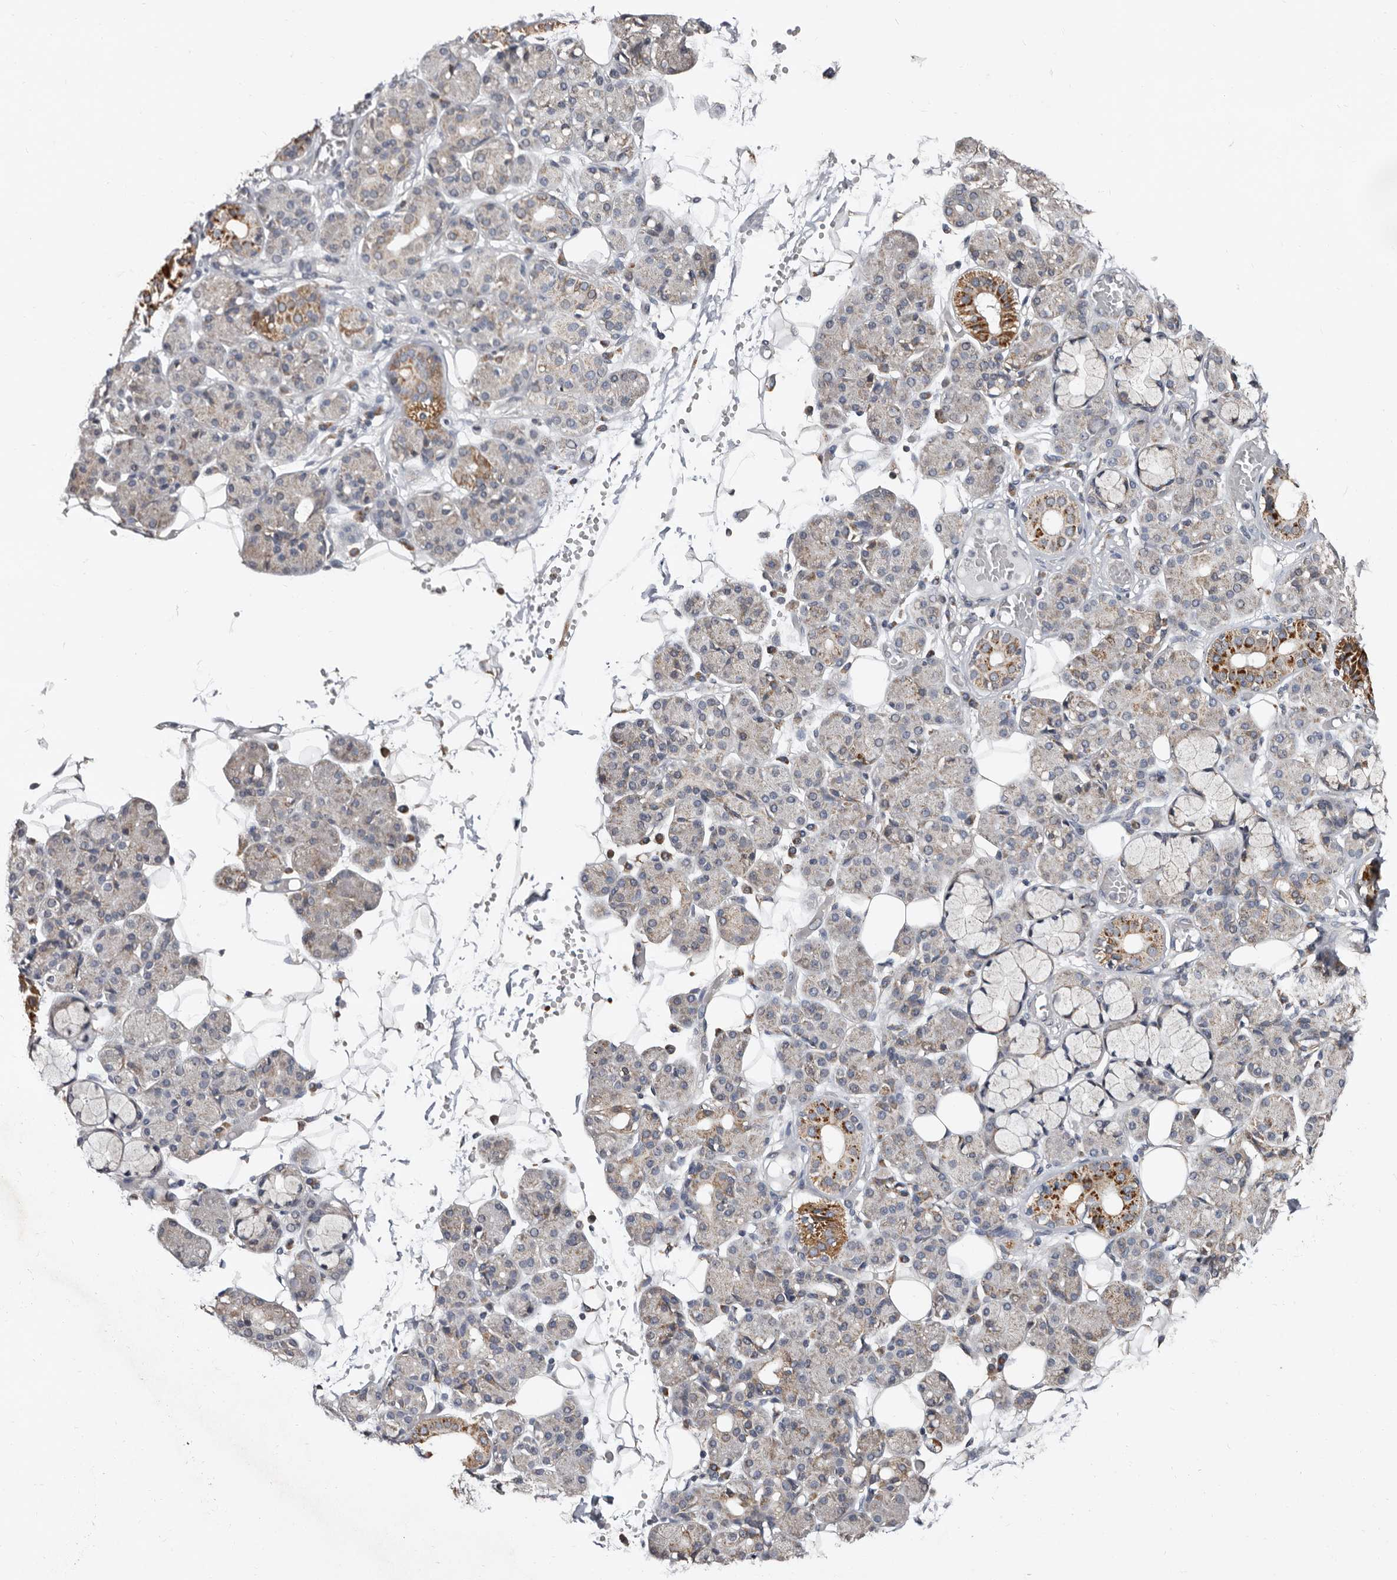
{"staining": {"intensity": "moderate", "quantity": "<25%", "location": "cytoplasmic/membranous"}, "tissue": "salivary gland", "cell_type": "Glandular cells", "image_type": "normal", "snomed": [{"axis": "morphology", "description": "Normal tissue, NOS"}, {"axis": "topography", "description": "Salivary gland"}], "caption": "Immunohistochemistry of unremarkable human salivary gland displays low levels of moderate cytoplasmic/membranous positivity in approximately <25% of glandular cells. (Brightfield microscopy of DAB IHC at high magnification).", "gene": "MRPL18", "patient": {"sex": "male", "age": 63}}